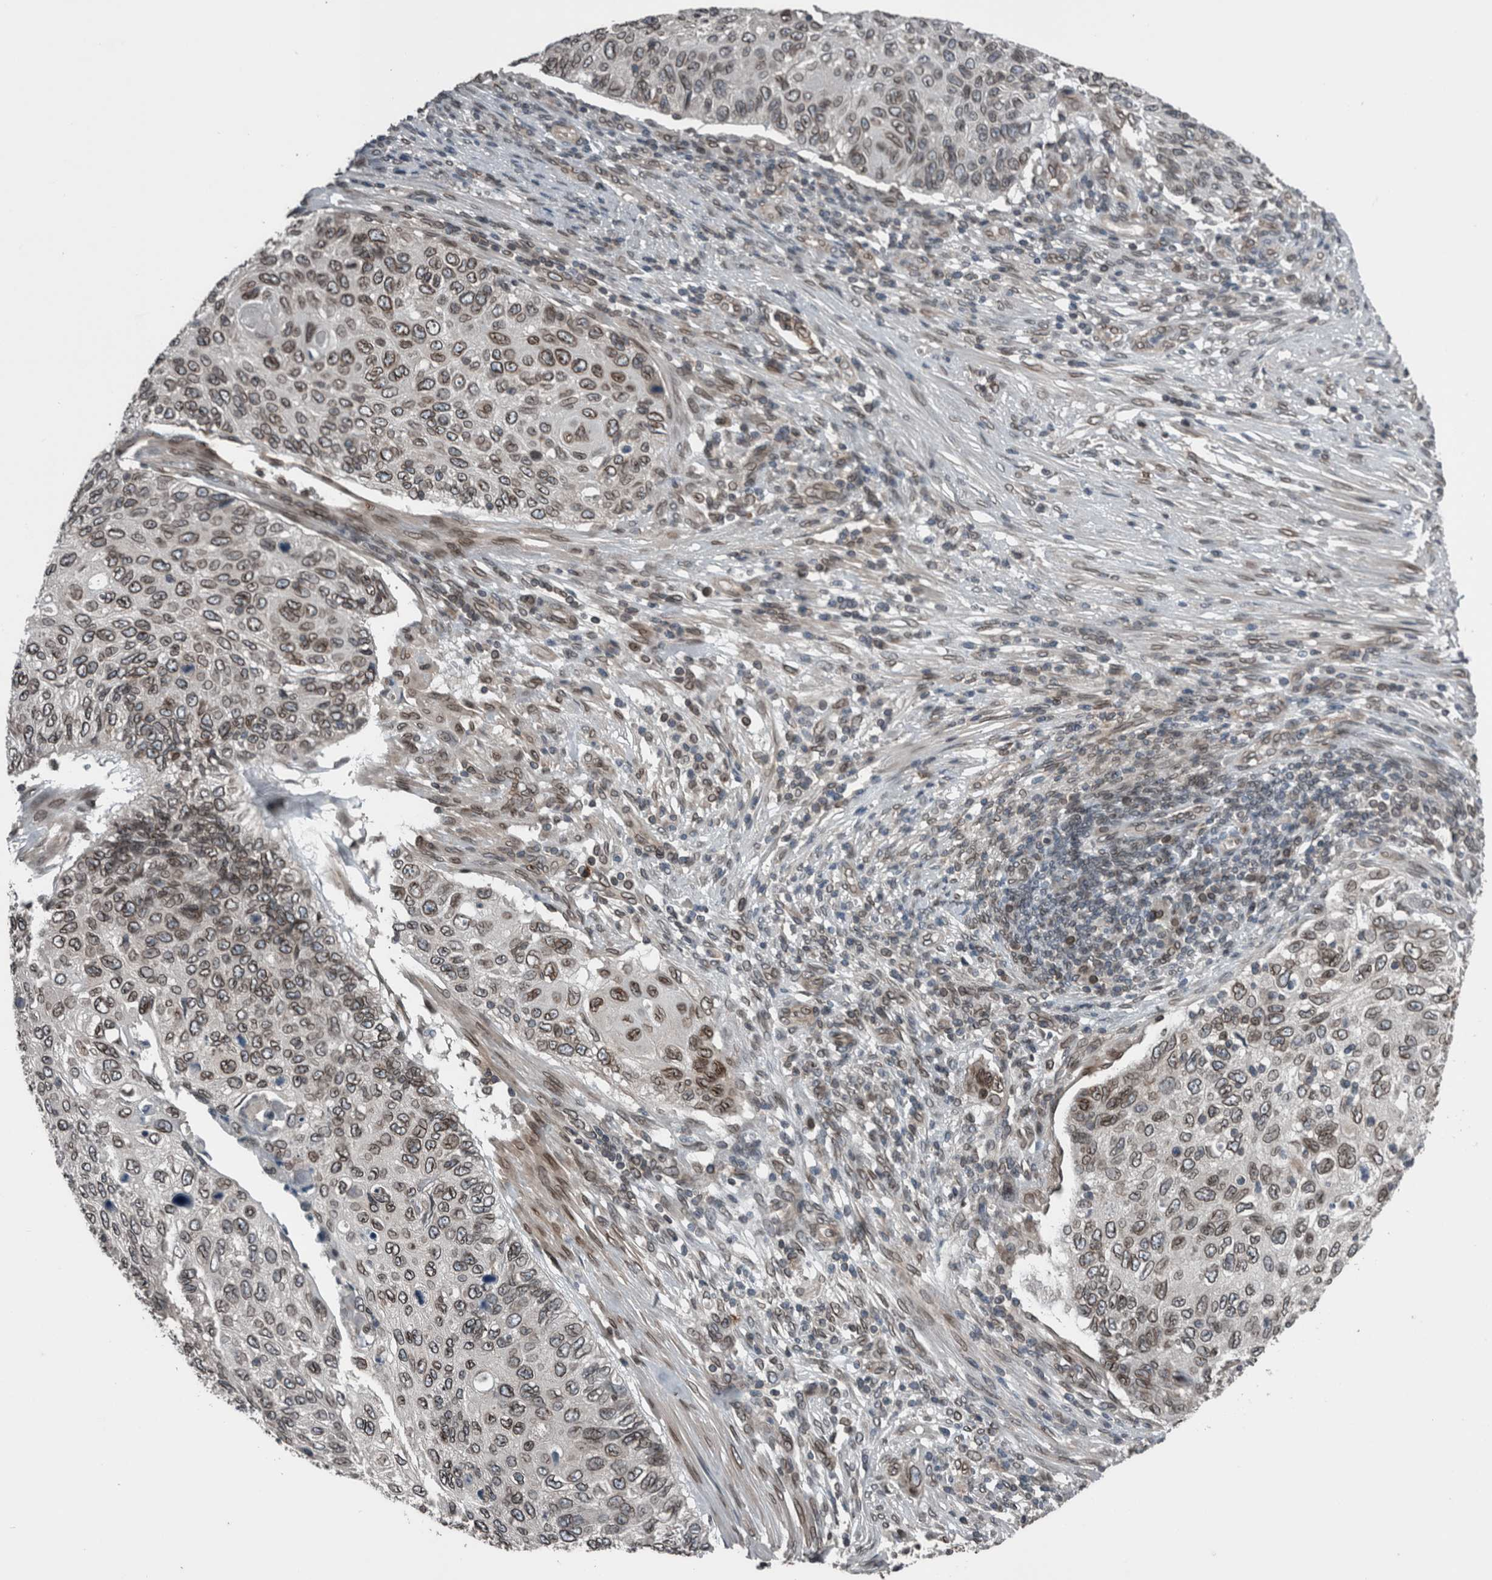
{"staining": {"intensity": "moderate", "quantity": ">75%", "location": "cytoplasmic/membranous,nuclear"}, "tissue": "cervical cancer", "cell_type": "Tumor cells", "image_type": "cancer", "snomed": [{"axis": "morphology", "description": "Squamous cell carcinoma, NOS"}, {"axis": "topography", "description": "Cervix"}], "caption": "Tumor cells display medium levels of moderate cytoplasmic/membranous and nuclear staining in about >75% of cells in human cervical squamous cell carcinoma.", "gene": "RANBP2", "patient": {"sex": "female", "age": 70}}